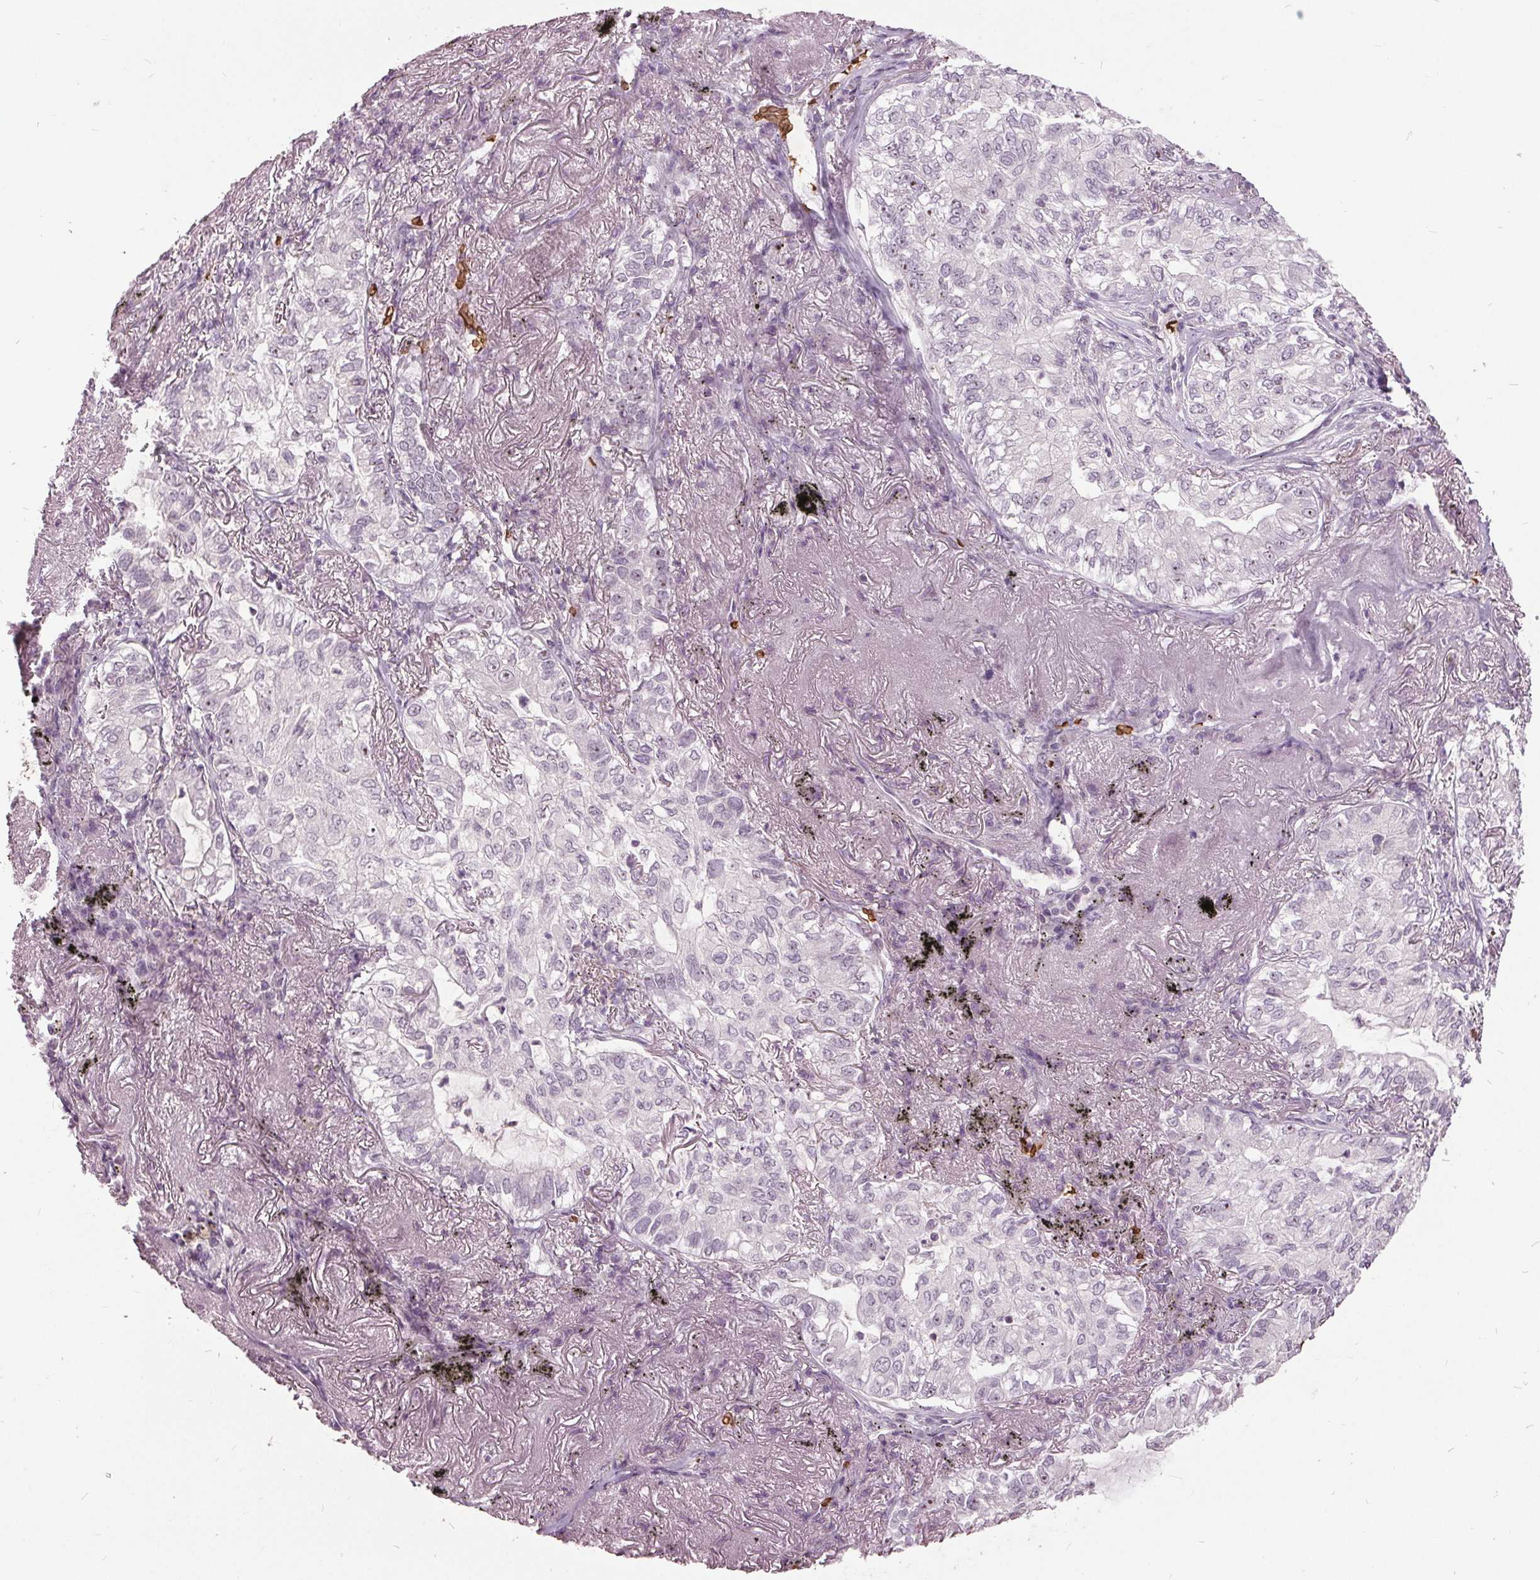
{"staining": {"intensity": "negative", "quantity": "none", "location": "none"}, "tissue": "lung cancer", "cell_type": "Tumor cells", "image_type": "cancer", "snomed": [{"axis": "morphology", "description": "Adenocarcinoma, NOS"}, {"axis": "topography", "description": "Lung"}], "caption": "Tumor cells show no significant expression in lung cancer.", "gene": "SLC4A1", "patient": {"sex": "female", "age": 73}}